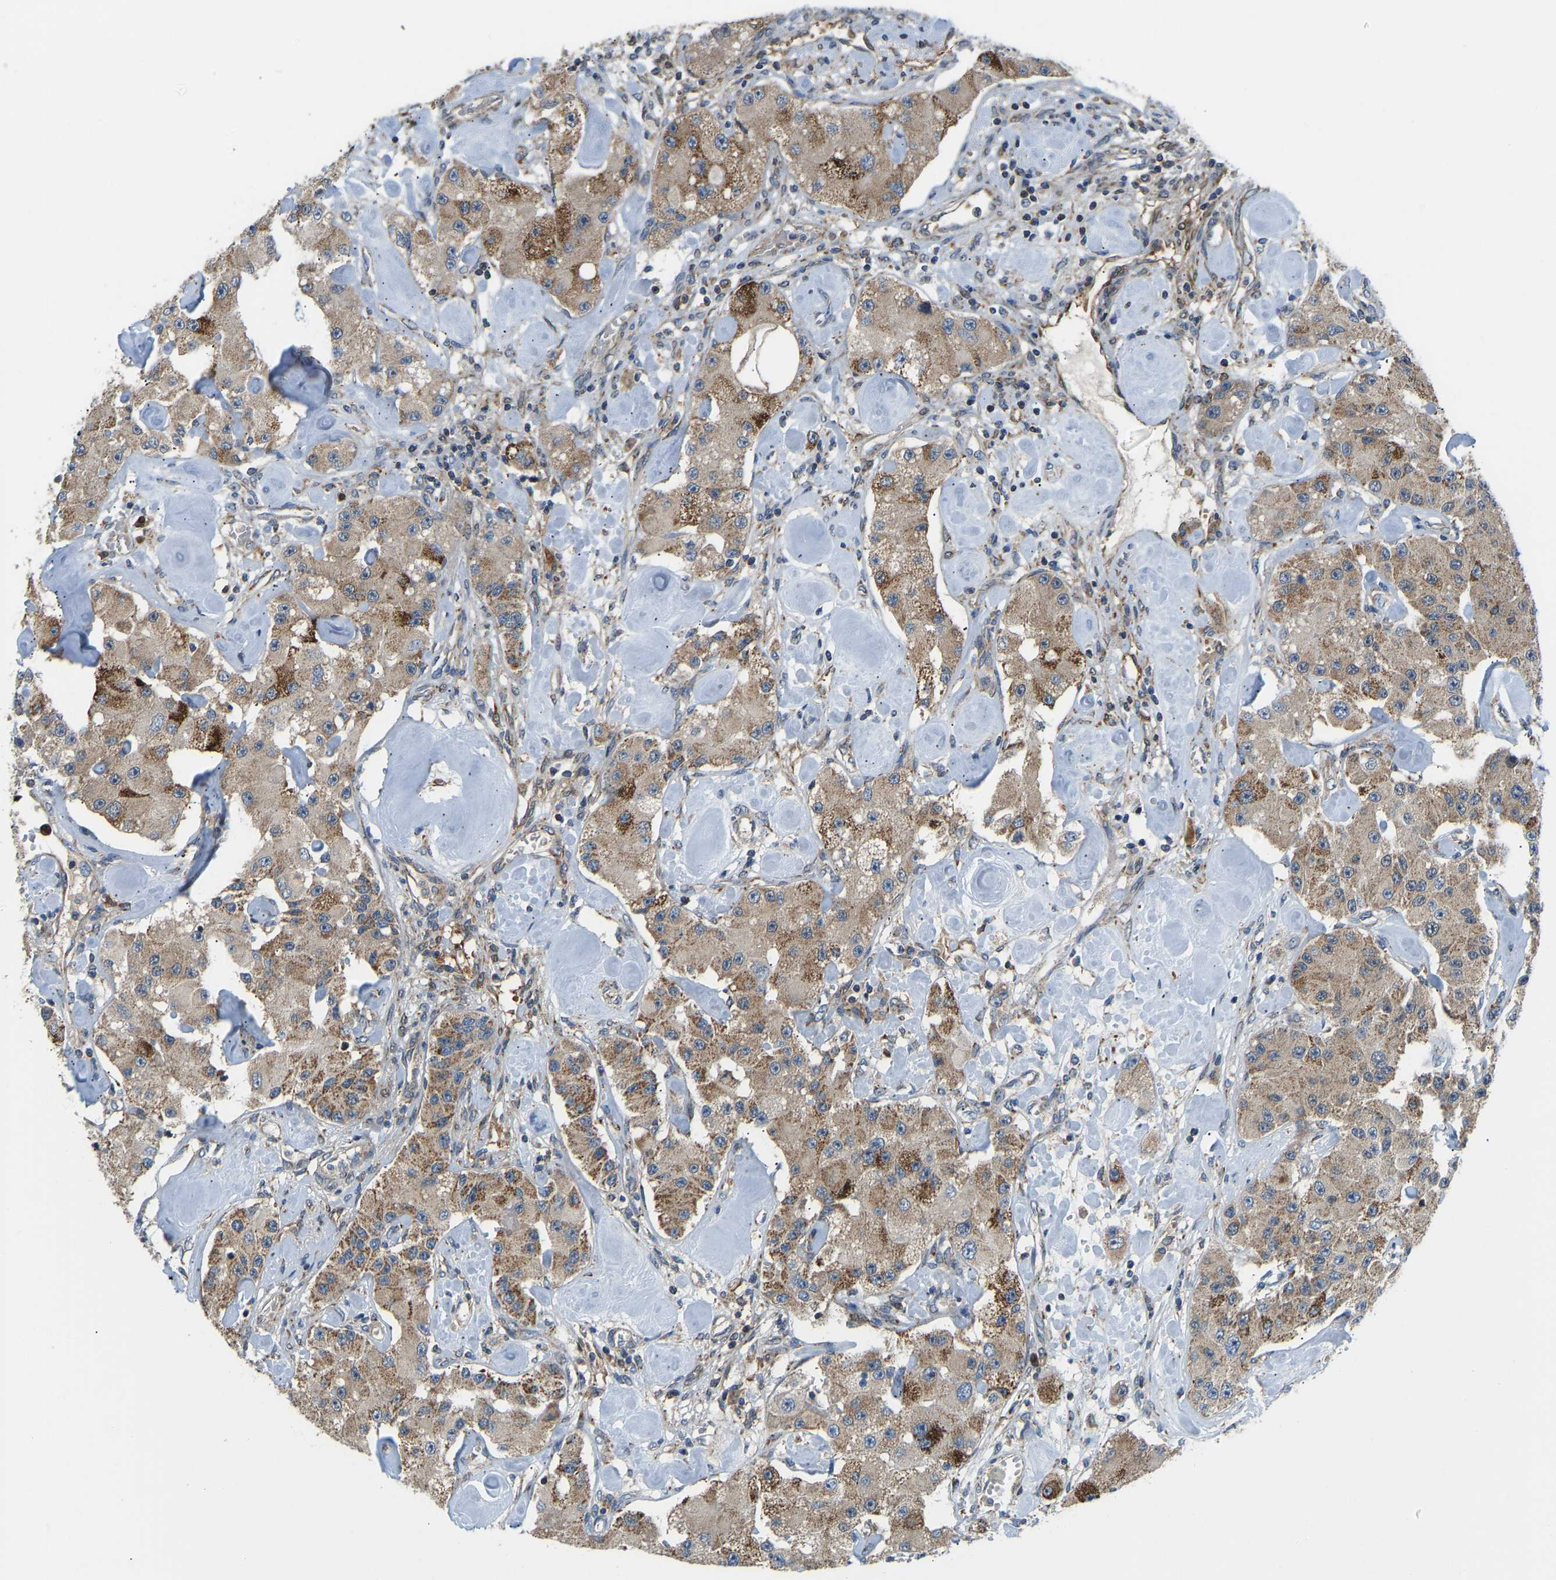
{"staining": {"intensity": "weak", "quantity": ">75%", "location": "cytoplasmic/membranous"}, "tissue": "carcinoid", "cell_type": "Tumor cells", "image_type": "cancer", "snomed": [{"axis": "morphology", "description": "Carcinoid, malignant, NOS"}, {"axis": "topography", "description": "Pancreas"}], "caption": "Immunohistochemistry (IHC) photomicrograph of neoplastic tissue: carcinoid stained using immunohistochemistry (IHC) displays low levels of weak protein expression localized specifically in the cytoplasmic/membranous of tumor cells, appearing as a cytoplasmic/membranous brown color.", "gene": "RBP1", "patient": {"sex": "male", "age": 41}}